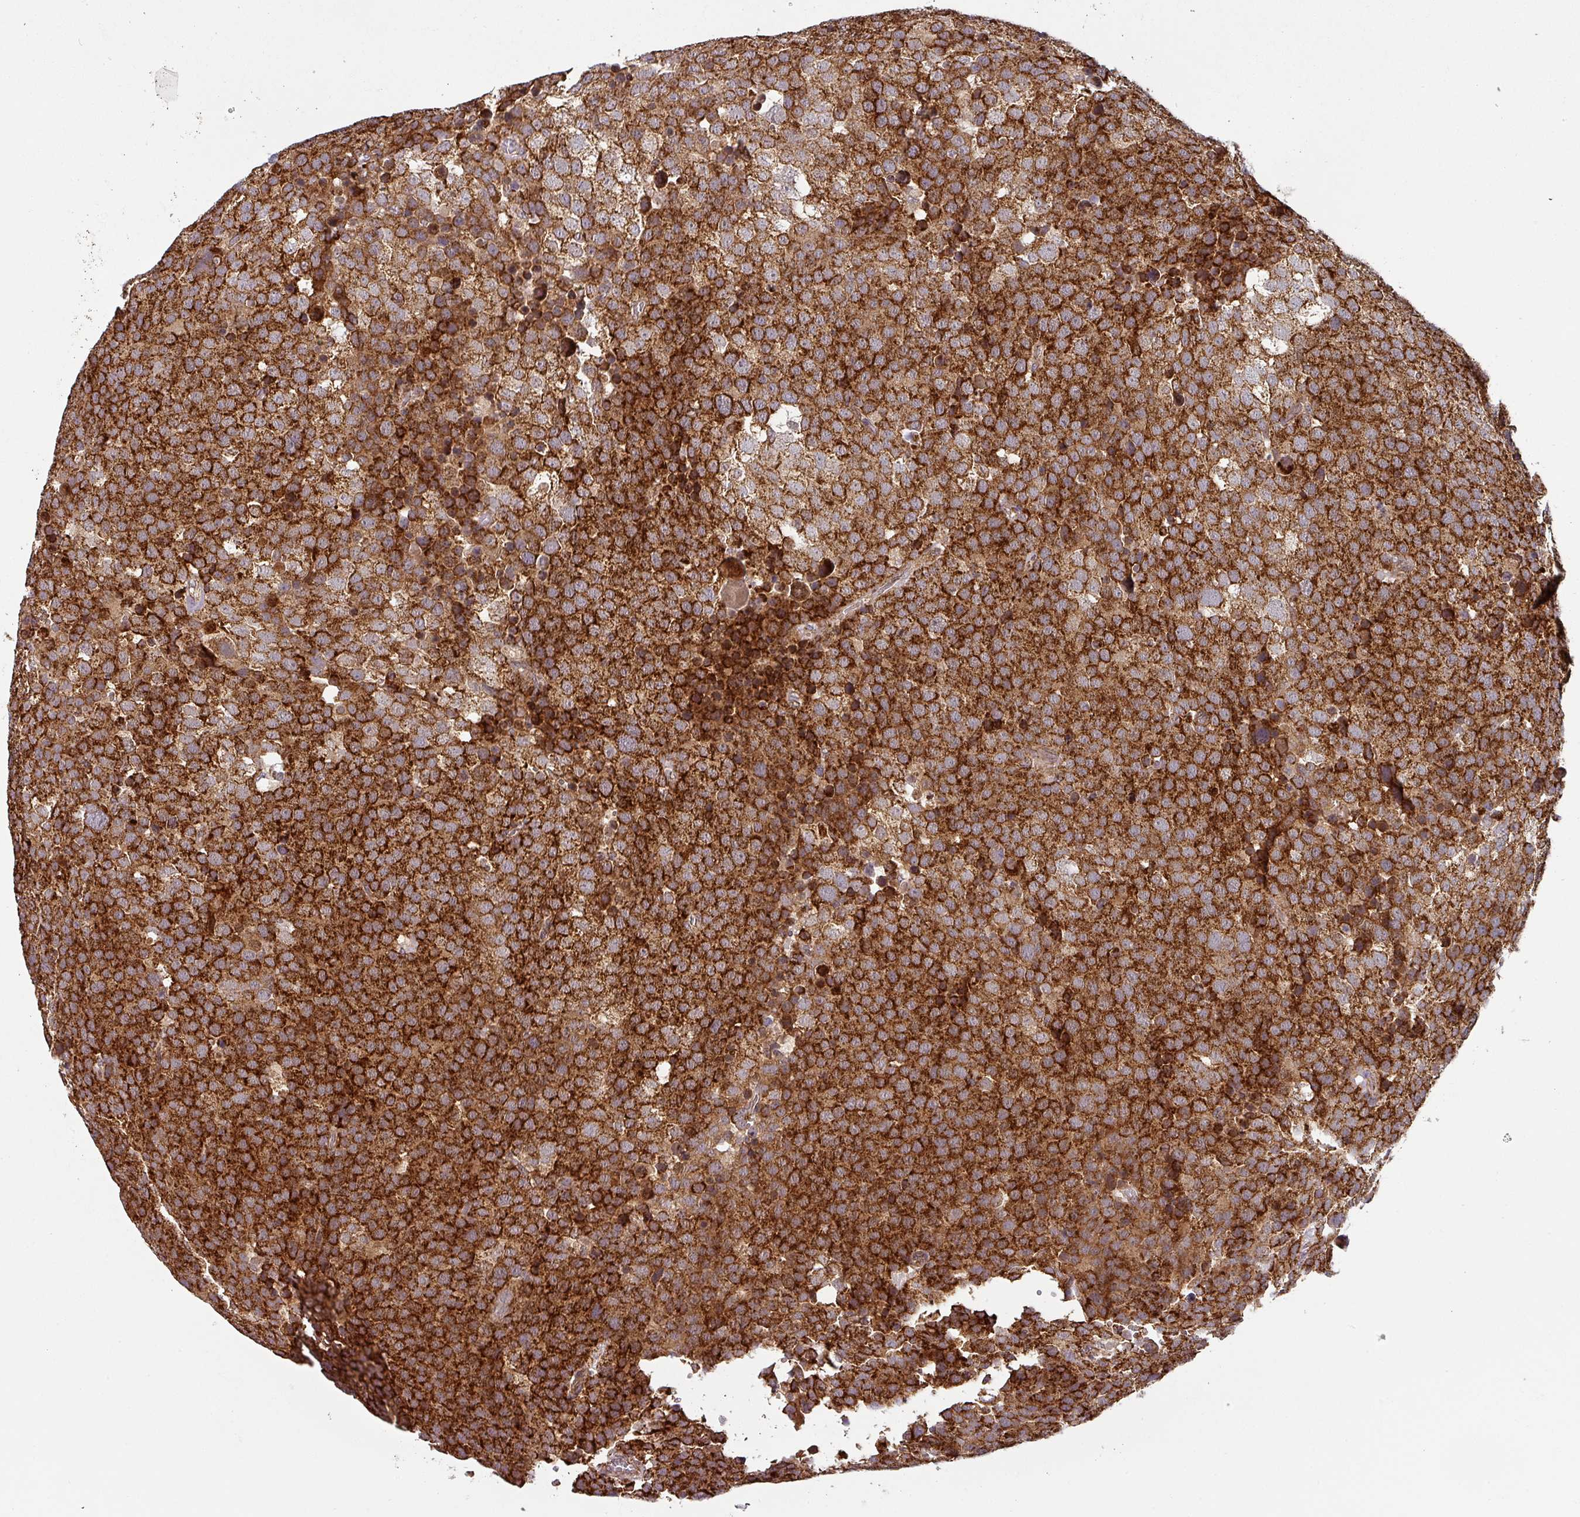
{"staining": {"intensity": "strong", "quantity": ">75%", "location": "cytoplasmic/membranous"}, "tissue": "testis cancer", "cell_type": "Tumor cells", "image_type": "cancer", "snomed": [{"axis": "morphology", "description": "Seminoma, NOS"}, {"axis": "topography", "description": "Testis"}], "caption": "Approximately >75% of tumor cells in human testis seminoma display strong cytoplasmic/membranous protein expression as visualized by brown immunohistochemical staining.", "gene": "MRPS16", "patient": {"sex": "male", "age": 71}}